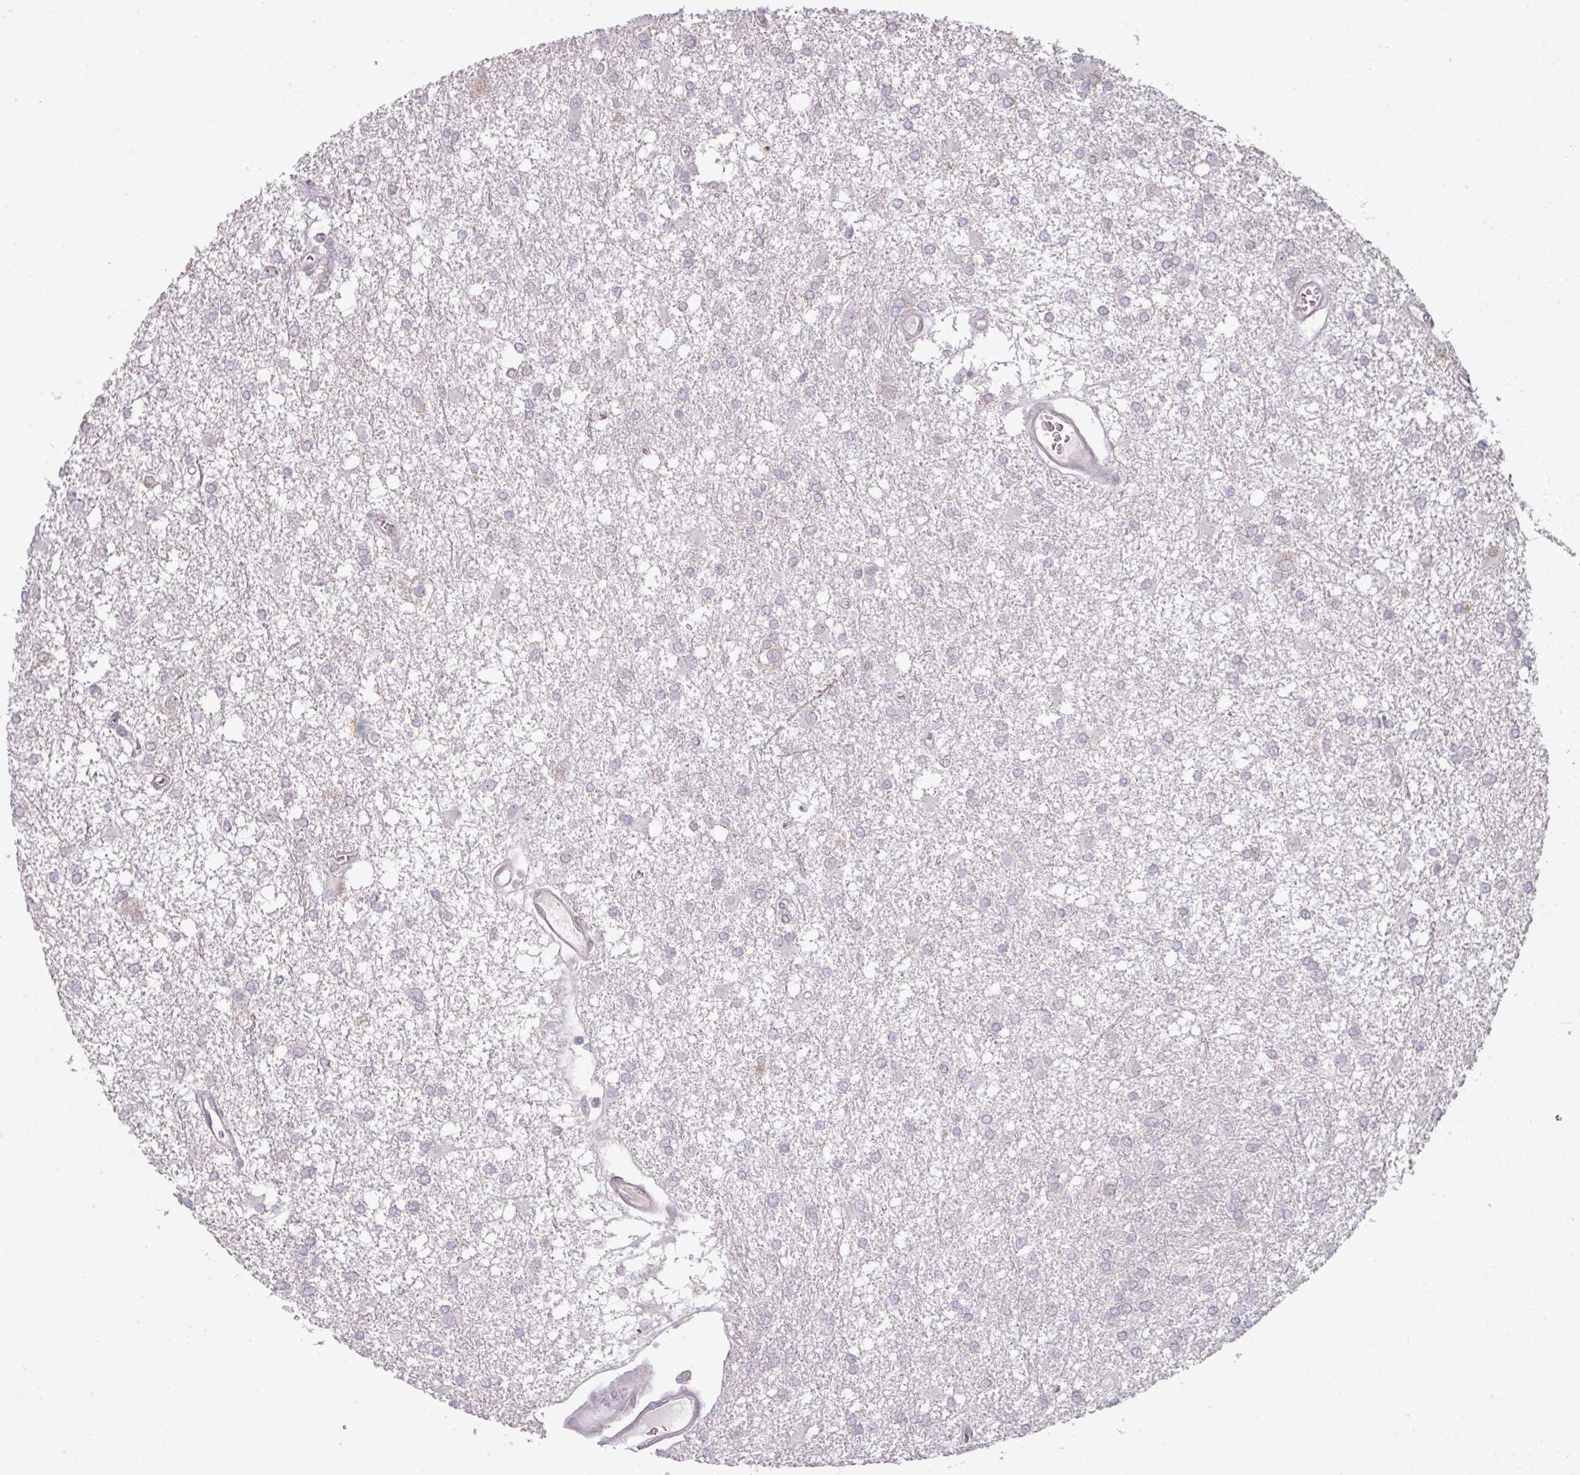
{"staining": {"intensity": "negative", "quantity": "none", "location": "none"}, "tissue": "glioma", "cell_type": "Tumor cells", "image_type": "cancer", "snomed": [{"axis": "morphology", "description": "Glioma, malignant, High grade"}, {"axis": "topography", "description": "Brain"}], "caption": "The histopathology image shows no staining of tumor cells in glioma.", "gene": "C19orf33", "patient": {"sex": "male", "age": 48}}